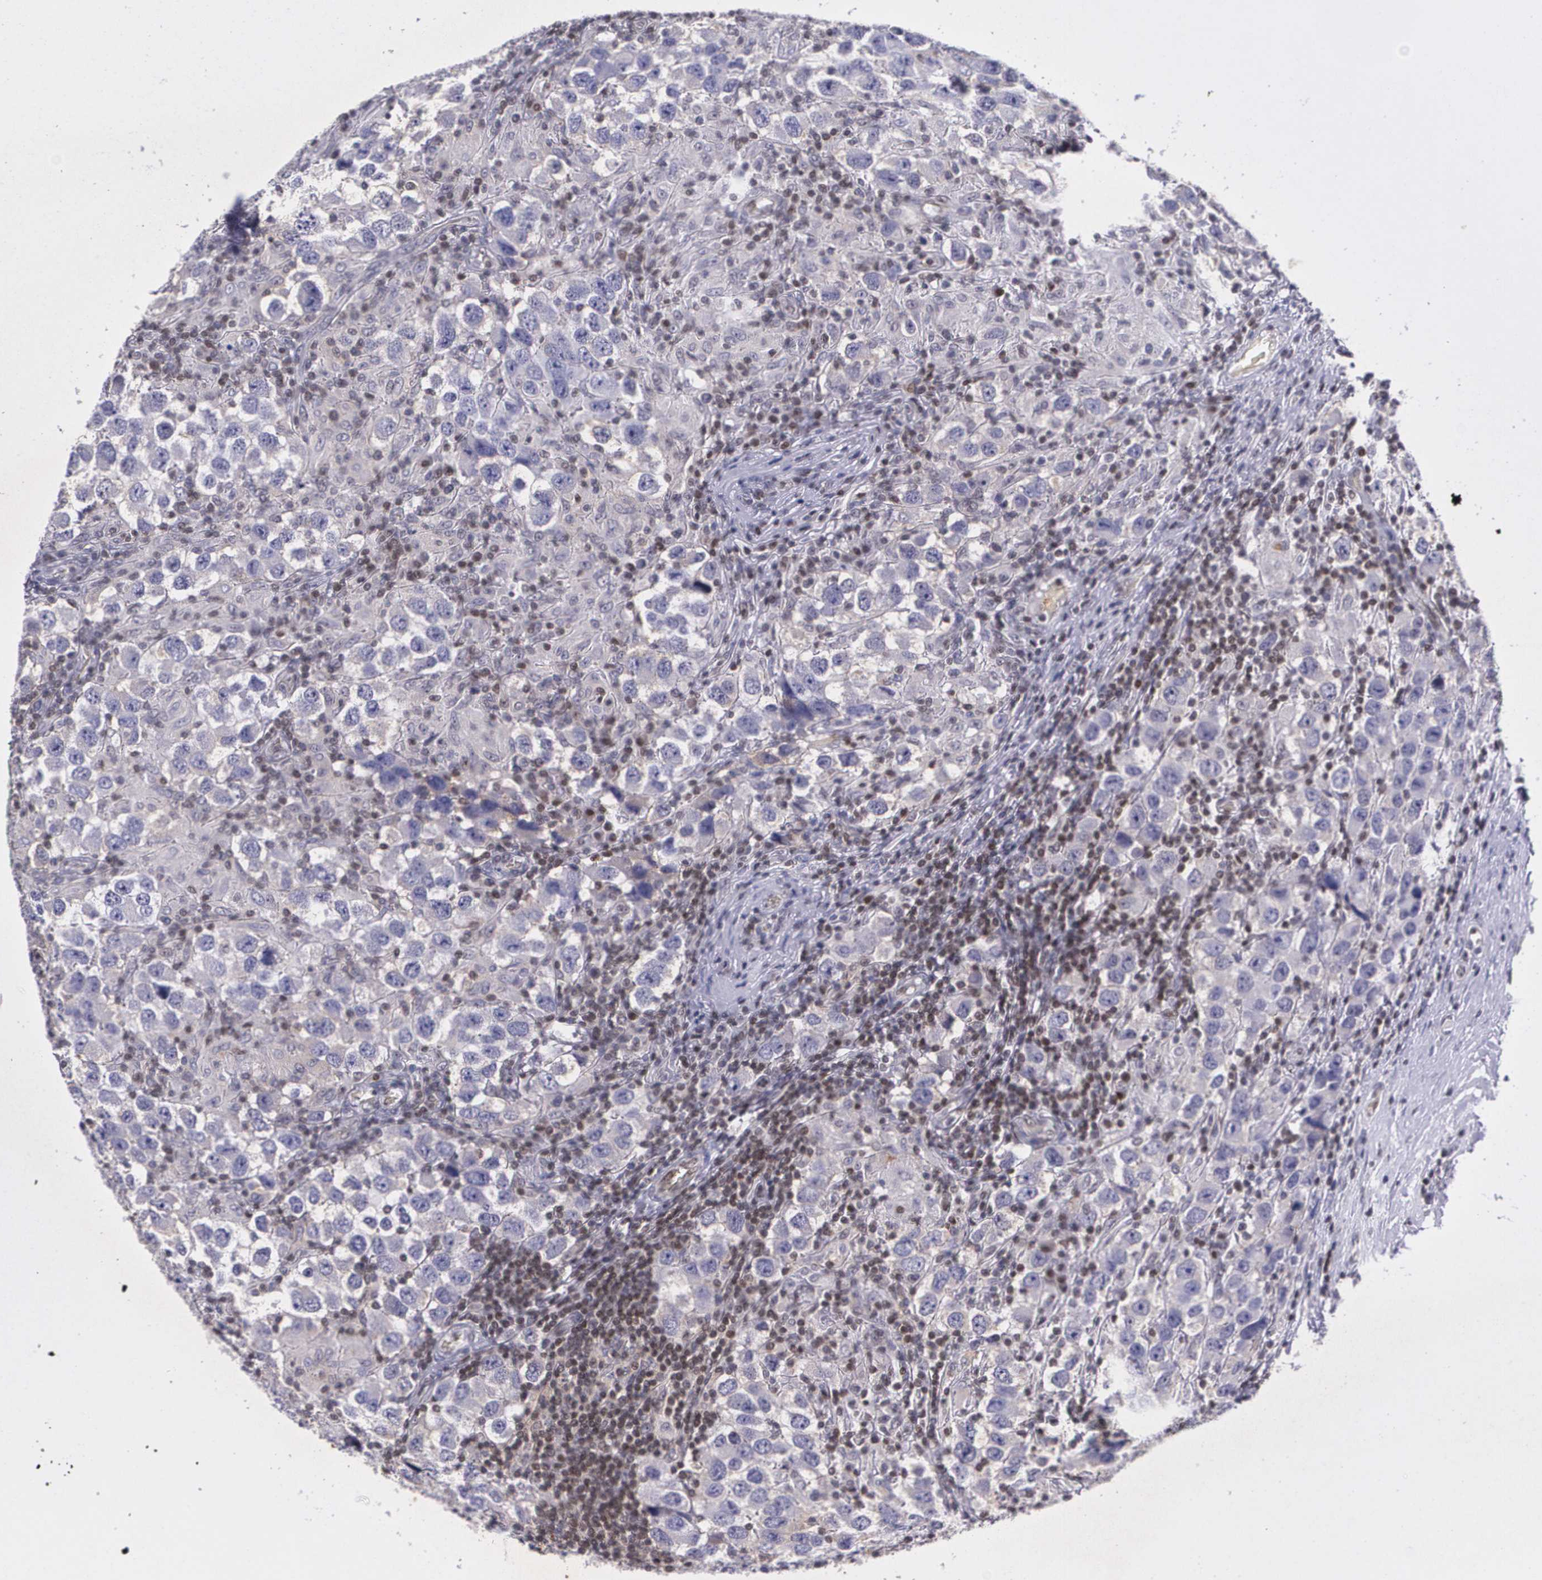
{"staining": {"intensity": "negative", "quantity": "none", "location": "none"}, "tissue": "testis cancer", "cell_type": "Tumor cells", "image_type": "cancer", "snomed": [{"axis": "morphology", "description": "Carcinoma, Embryonal, NOS"}, {"axis": "topography", "description": "Testis"}], "caption": "The micrograph exhibits no staining of tumor cells in testis cancer.", "gene": "MGMT", "patient": {"sex": "male", "age": 21}}